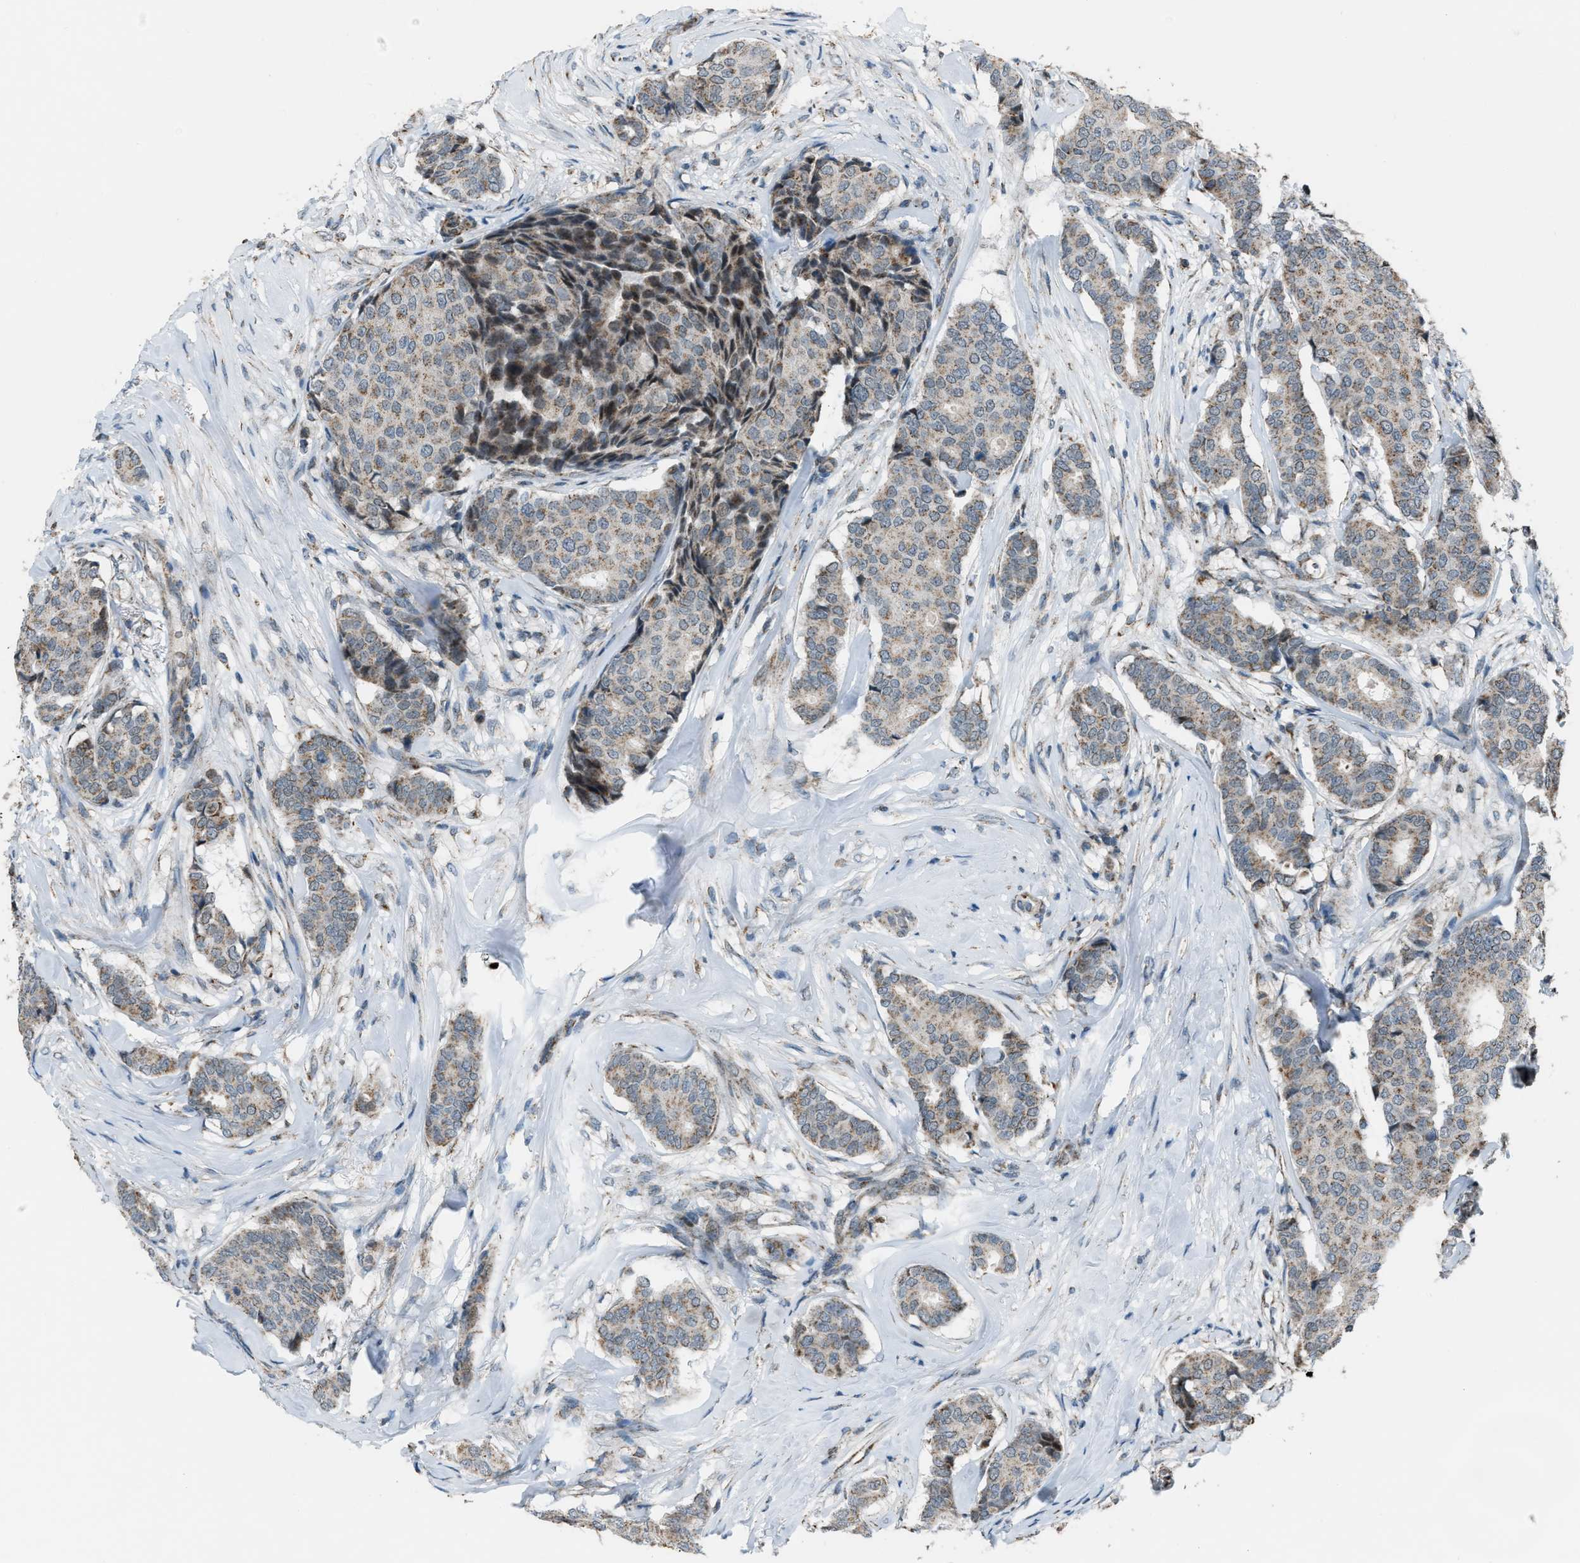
{"staining": {"intensity": "moderate", "quantity": ">75%", "location": "cytoplasmic/membranous"}, "tissue": "breast cancer", "cell_type": "Tumor cells", "image_type": "cancer", "snomed": [{"axis": "morphology", "description": "Duct carcinoma"}, {"axis": "topography", "description": "Breast"}], "caption": "Protein analysis of breast invasive ductal carcinoma tissue demonstrates moderate cytoplasmic/membranous positivity in about >75% of tumor cells. Using DAB (brown) and hematoxylin (blue) stains, captured at high magnification using brightfield microscopy.", "gene": "CHN2", "patient": {"sex": "female", "age": 75}}